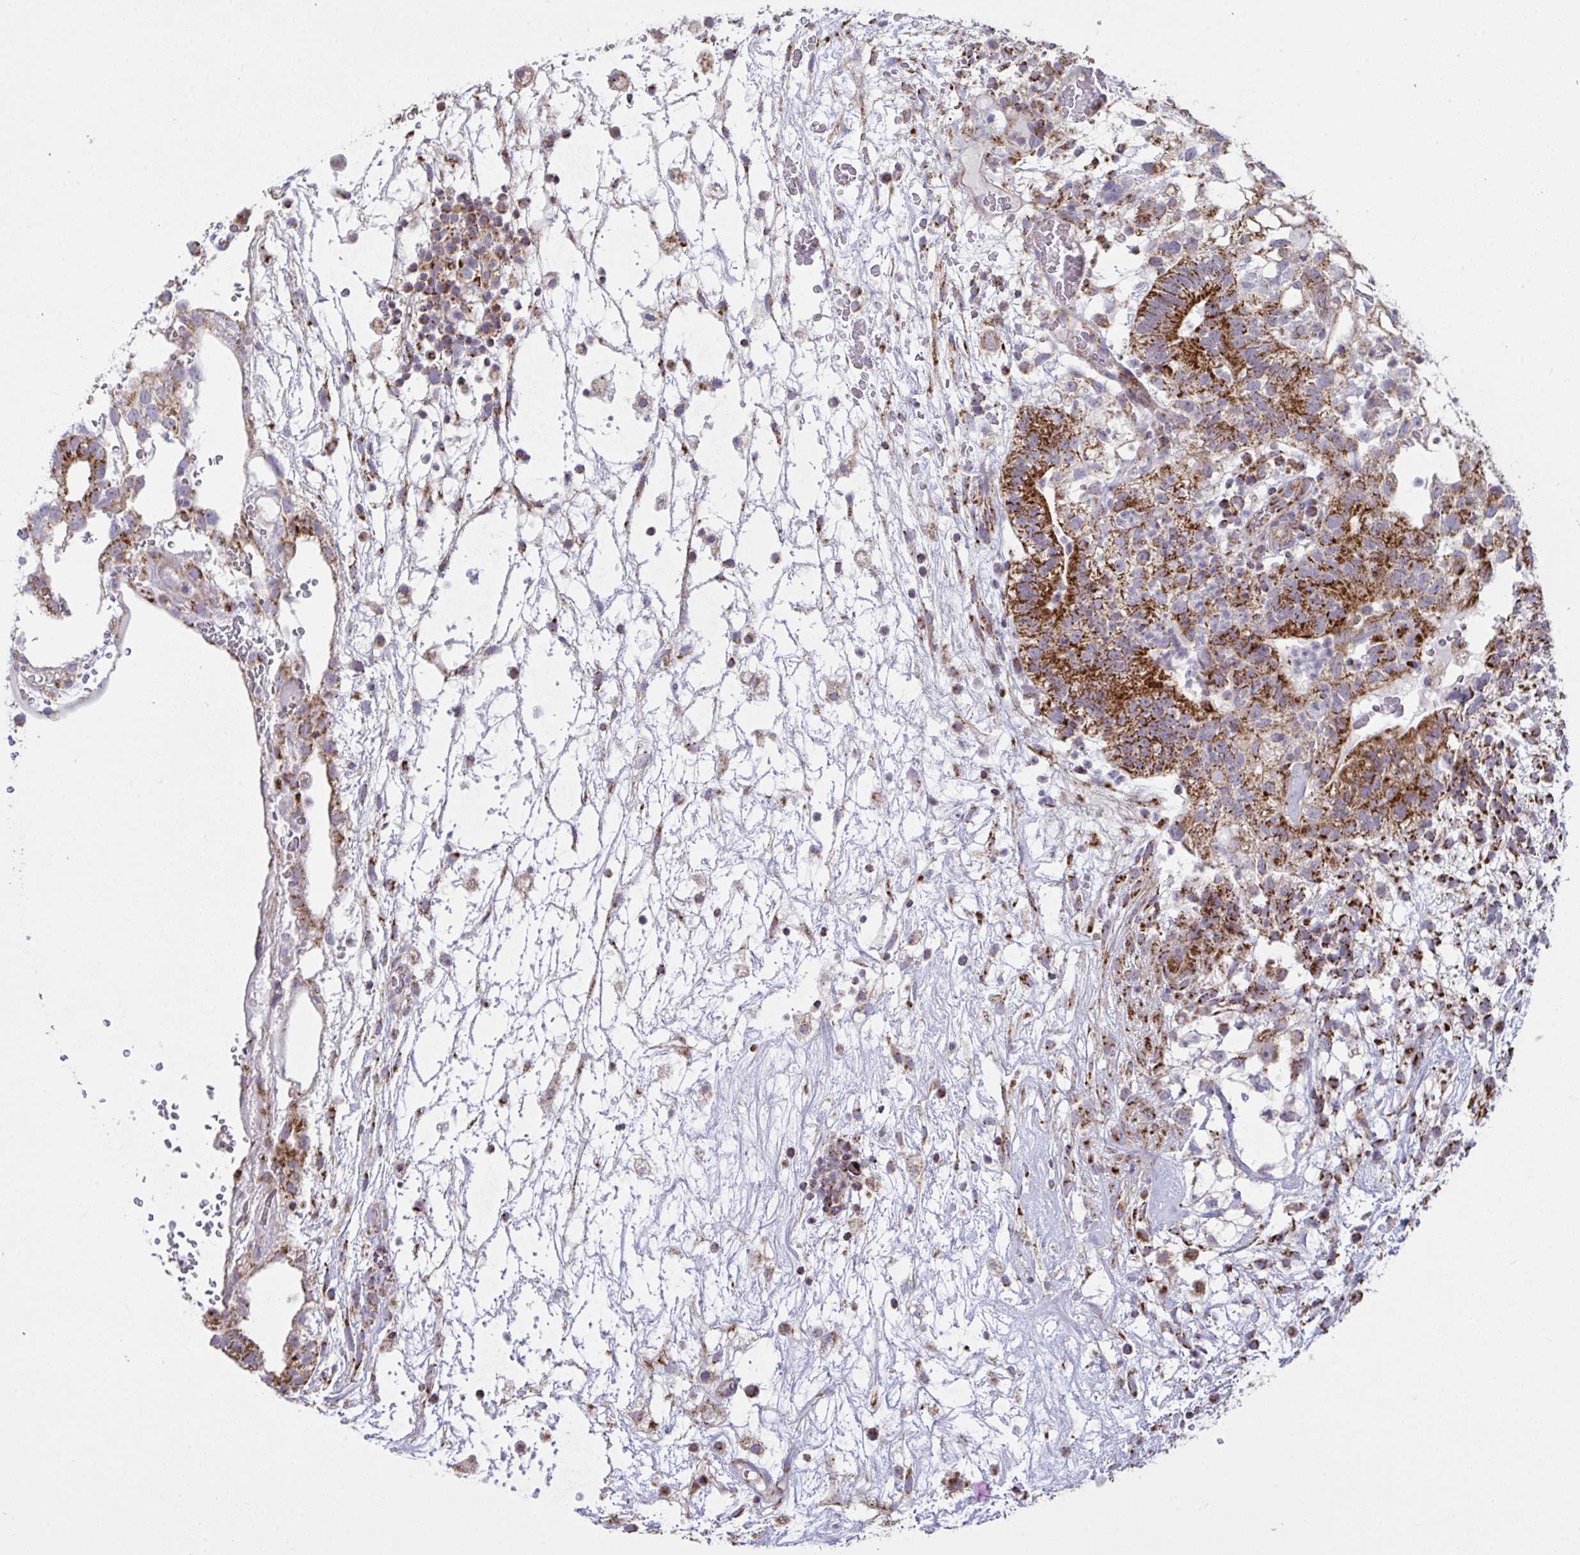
{"staining": {"intensity": "strong", "quantity": ">75%", "location": "cytoplasmic/membranous"}, "tissue": "testis cancer", "cell_type": "Tumor cells", "image_type": "cancer", "snomed": [{"axis": "morphology", "description": "Normal tissue, NOS"}, {"axis": "morphology", "description": "Carcinoma, Embryonal, NOS"}, {"axis": "topography", "description": "Testis"}], "caption": "Approximately >75% of tumor cells in embryonal carcinoma (testis) reveal strong cytoplasmic/membranous protein expression as visualized by brown immunohistochemical staining.", "gene": "MICOS10", "patient": {"sex": "male", "age": 32}}